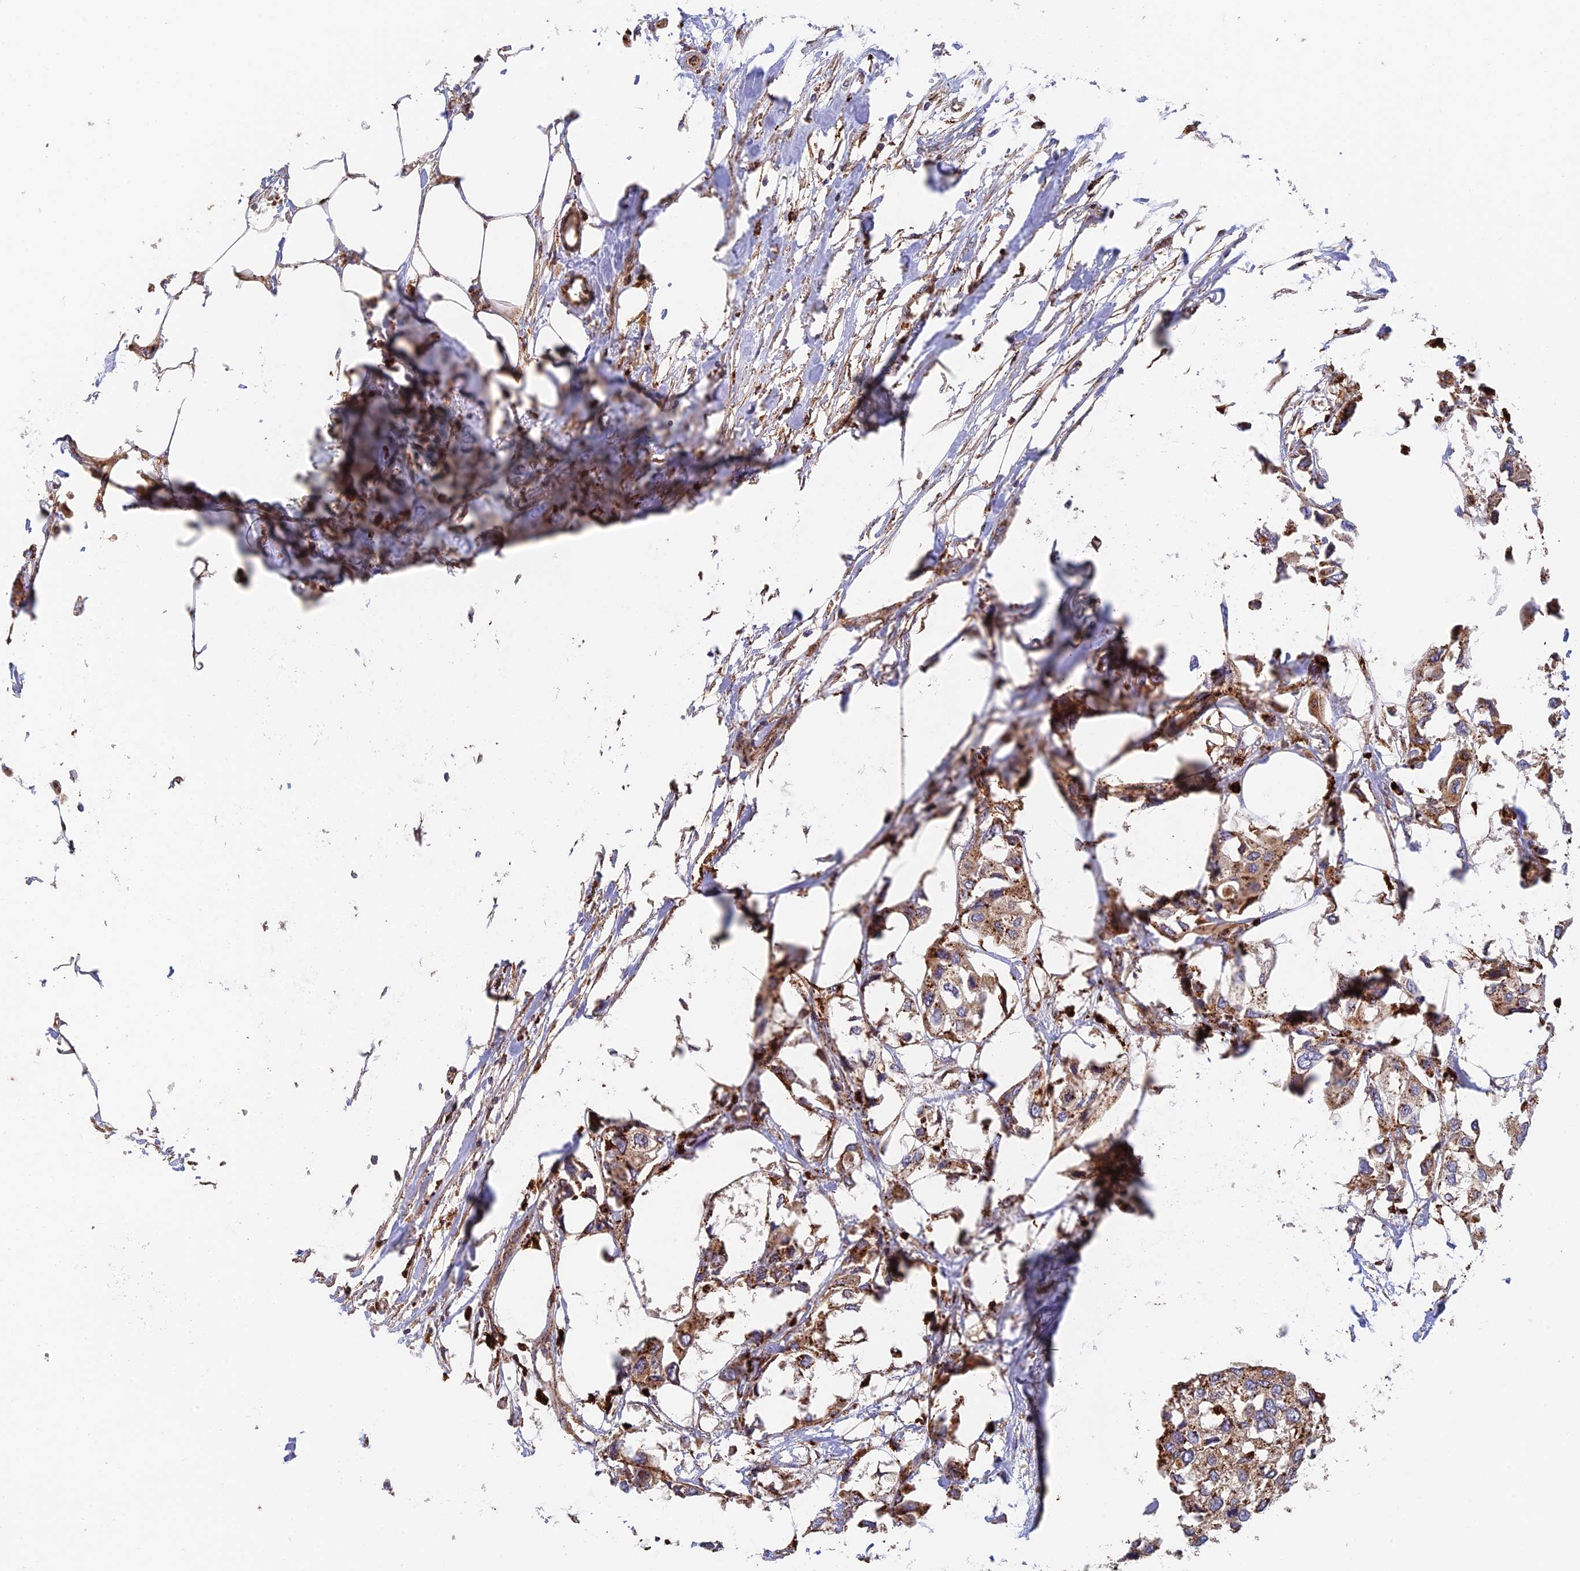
{"staining": {"intensity": "moderate", "quantity": "25%-75%", "location": "cytoplasmic/membranous"}, "tissue": "urothelial cancer", "cell_type": "Tumor cells", "image_type": "cancer", "snomed": [{"axis": "morphology", "description": "Urothelial carcinoma, High grade"}, {"axis": "topography", "description": "Urinary bladder"}], "caption": "Protein staining of high-grade urothelial carcinoma tissue exhibits moderate cytoplasmic/membranous positivity in approximately 25%-75% of tumor cells.", "gene": "PPP2R3C", "patient": {"sex": "male", "age": 64}}